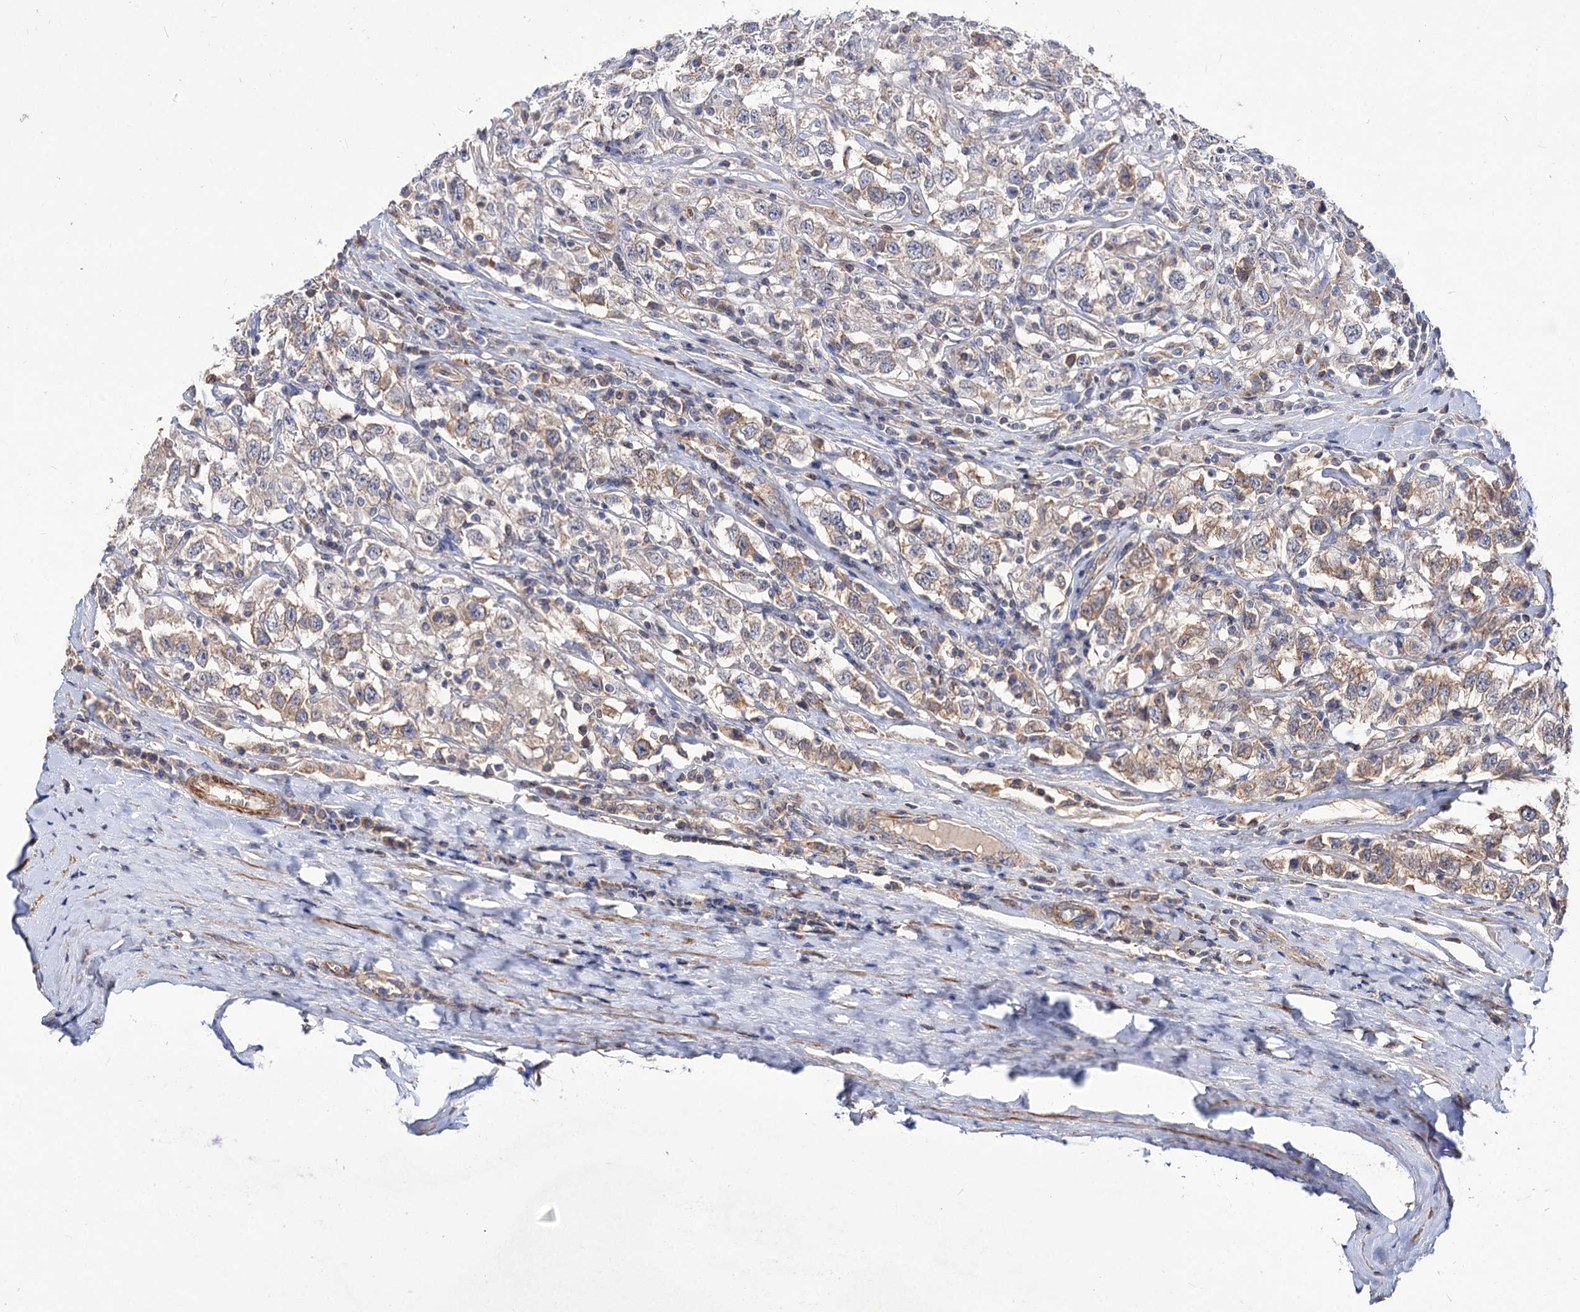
{"staining": {"intensity": "weak", "quantity": "<25%", "location": "cytoplasmic/membranous"}, "tissue": "testis cancer", "cell_type": "Tumor cells", "image_type": "cancer", "snomed": [{"axis": "morphology", "description": "Seminoma, NOS"}, {"axis": "topography", "description": "Testis"}], "caption": "Tumor cells show no significant protein expression in testis cancer (seminoma).", "gene": "NUDCD2", "patient": {"sex": "male", "age": 41}}